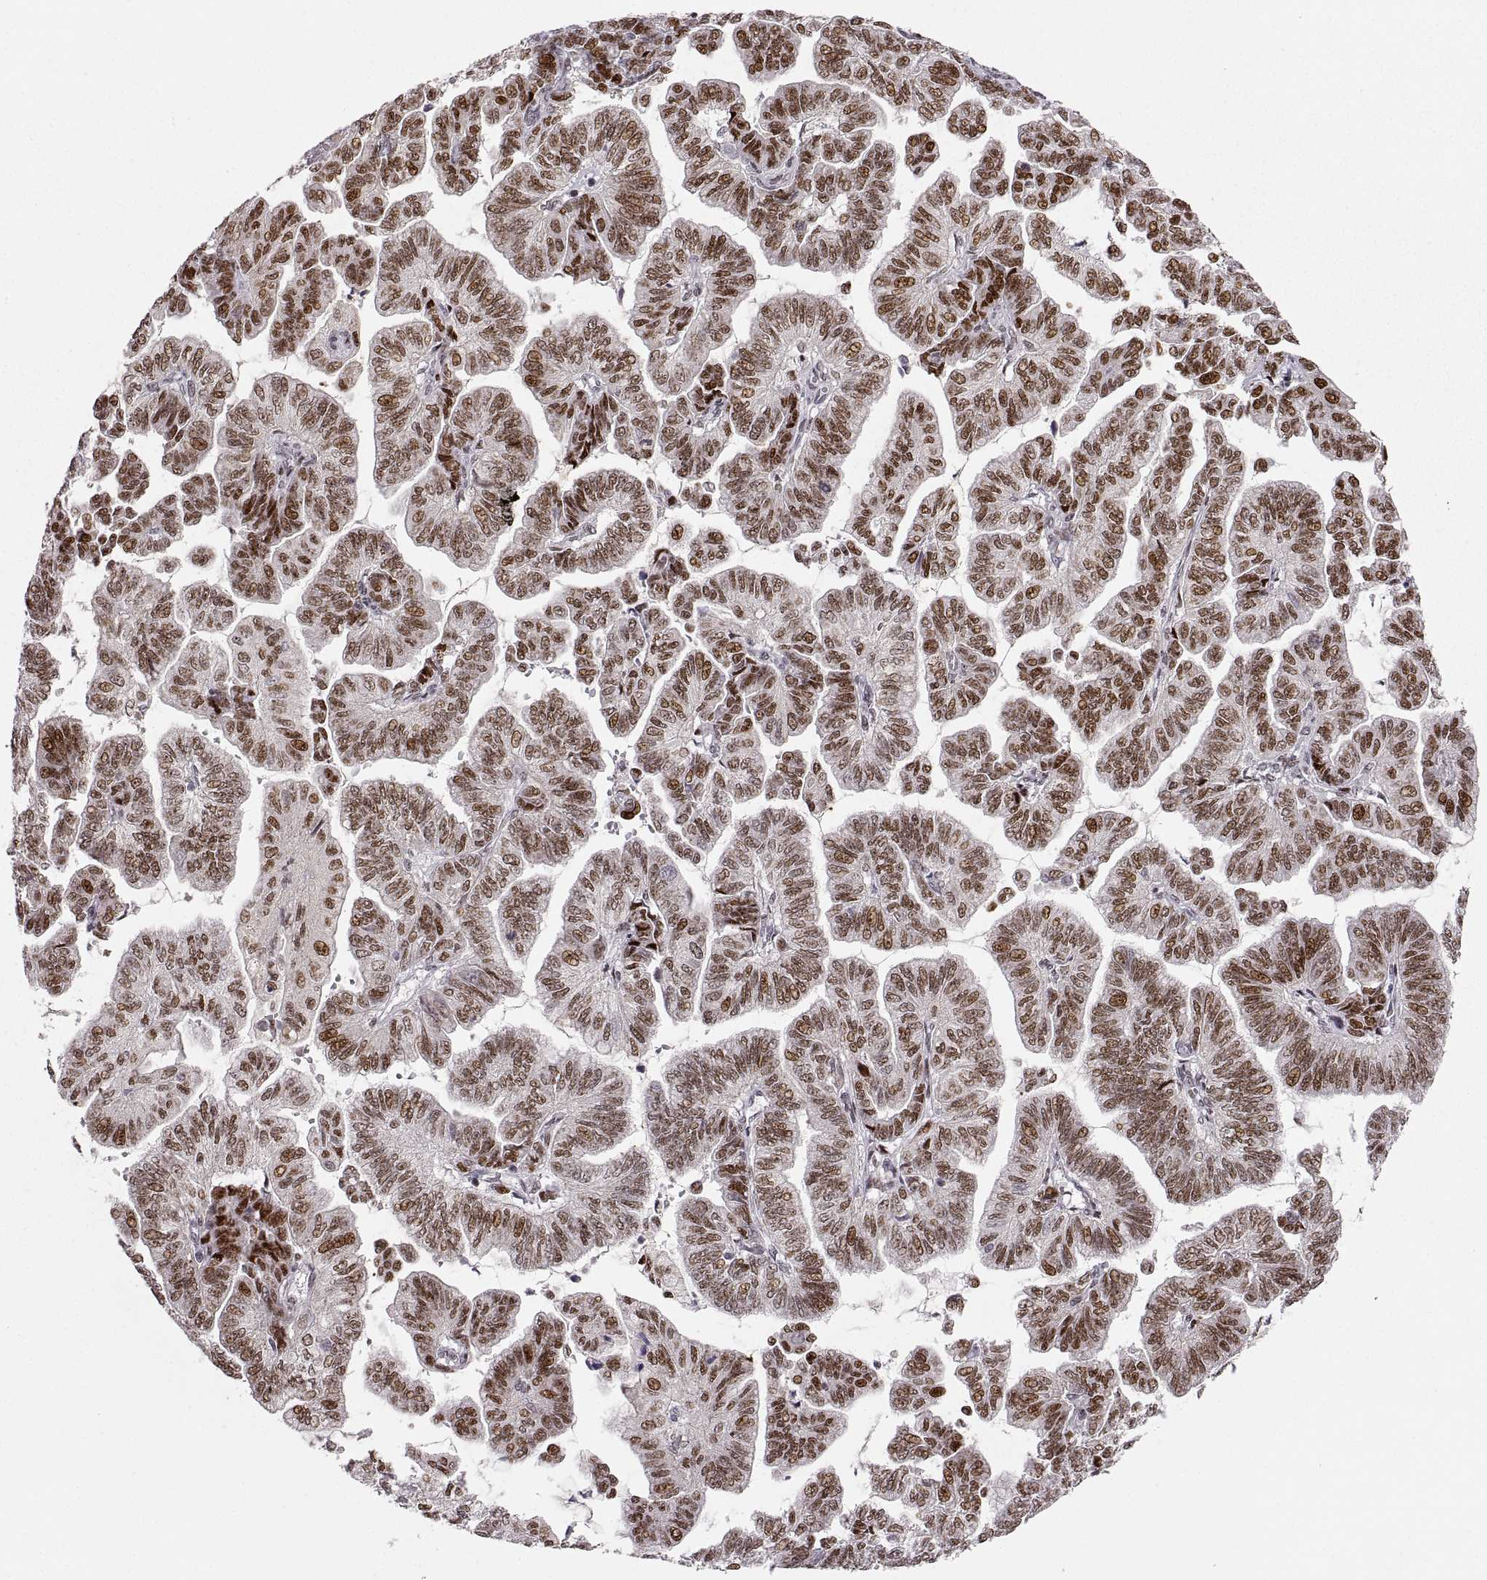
{"staining": {"intensity": "strong", "quantity": "25%-75%", "location": "nuclear"}, "tissue": "stomach cancer", "cell_type": "Tumor cells", "image_type": "cancer", "snomed": [{"axis": "morphology", "description": "Adenocarcinoma, NOS"}, {"axis": "topography", "description": "Stomach"}], "caption": "A brown stain shows strong nuclear positivity of a protein in stomach cancer tumor cells.", "gene": "SNAI1", "patient": {"sex": "male", "age": 83}}